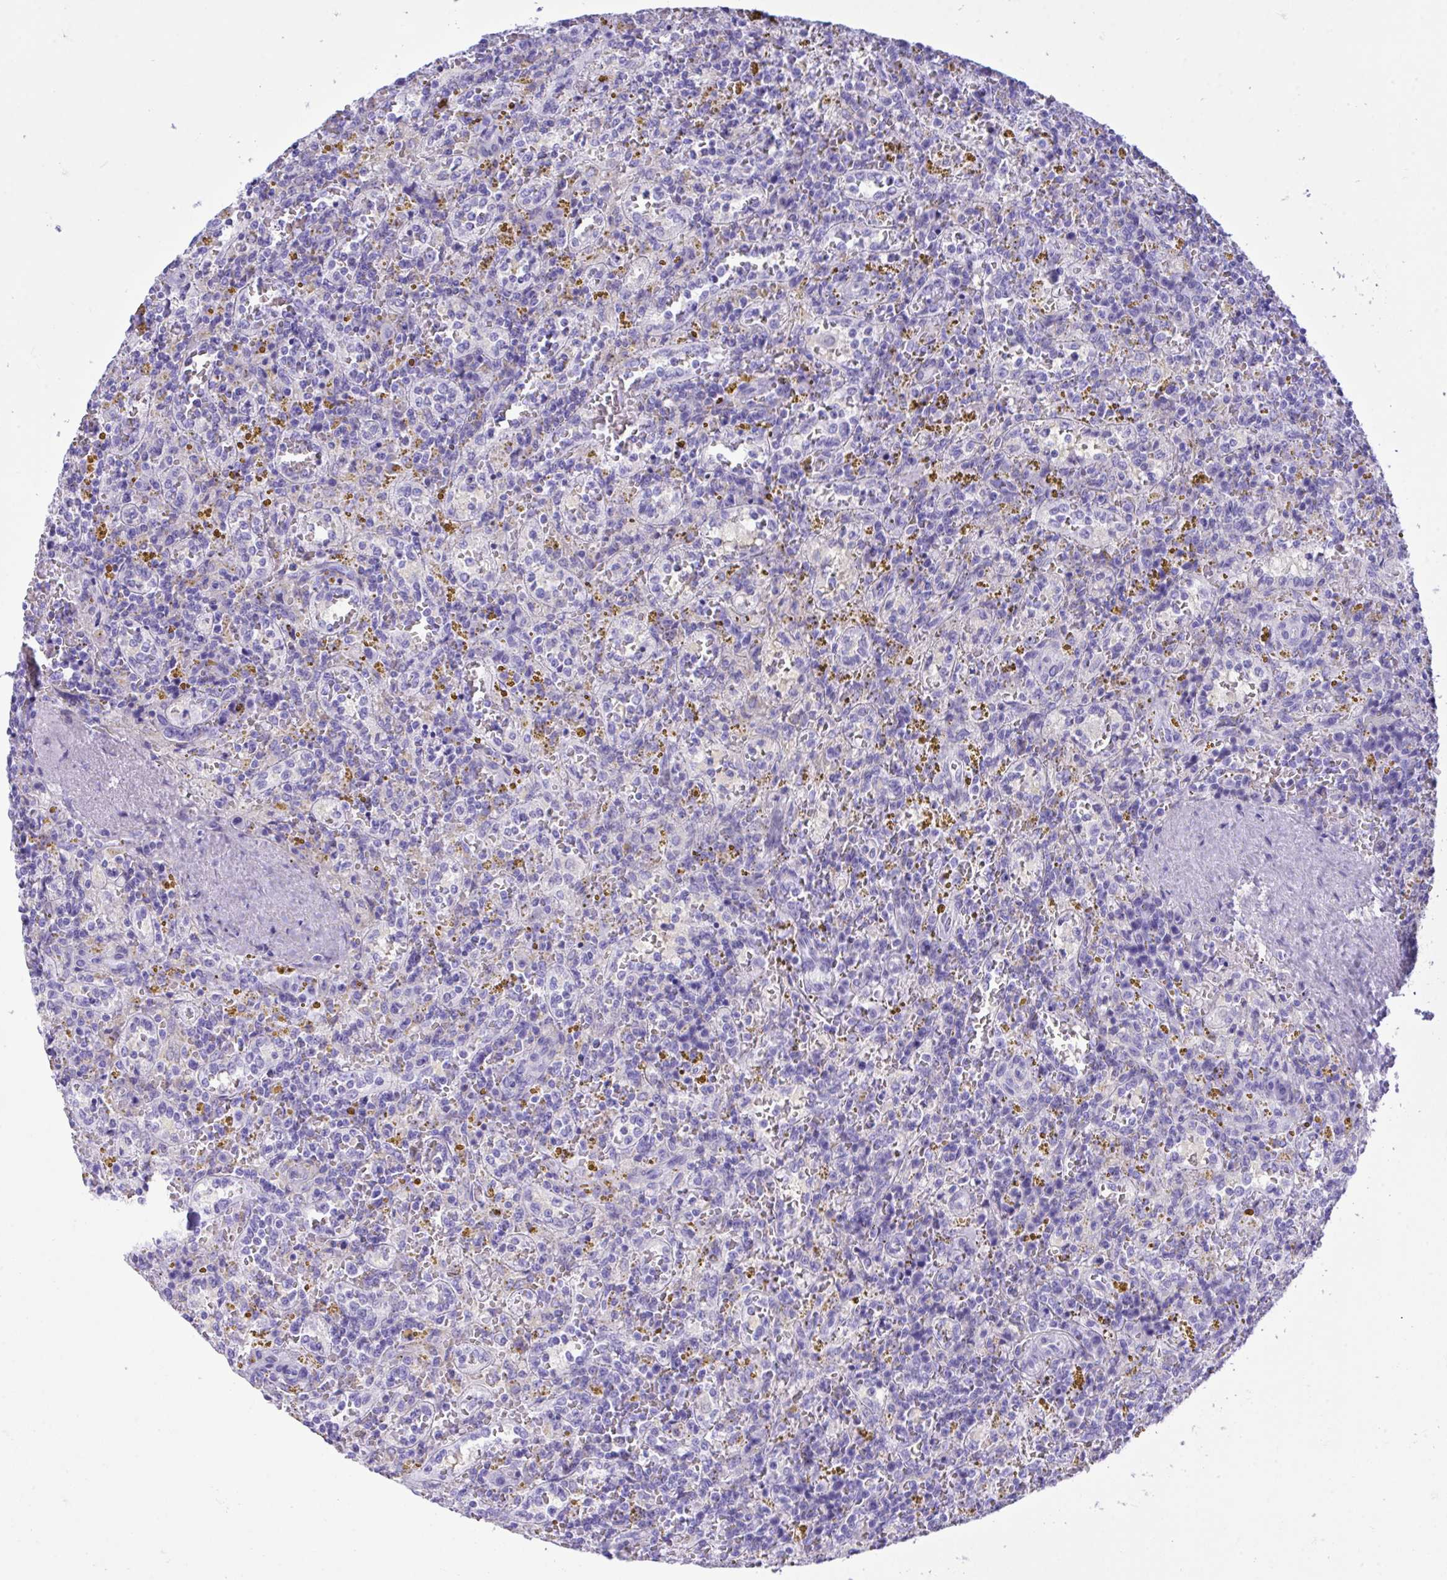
{"staining": {"intensity": "negative", "quantity": "none", "location": "none"}, "tissue": "lymphoma", "cell_type": "Tumor cells", "image_type": "cancer", "snomed": [{"axis": "morphology", "description": "Malignant lymphoma, non-Hodgkin's type, Low grade"}, {"axis": "topography", "description": "Spleen"}], "caption": "Protein analysis of low-grade malignant lymphoma, non-Hodgkin's type displays no significant expression in tumor cells.", "gene": "BEX5", "patient": {"sex": "female", "age": 65}}